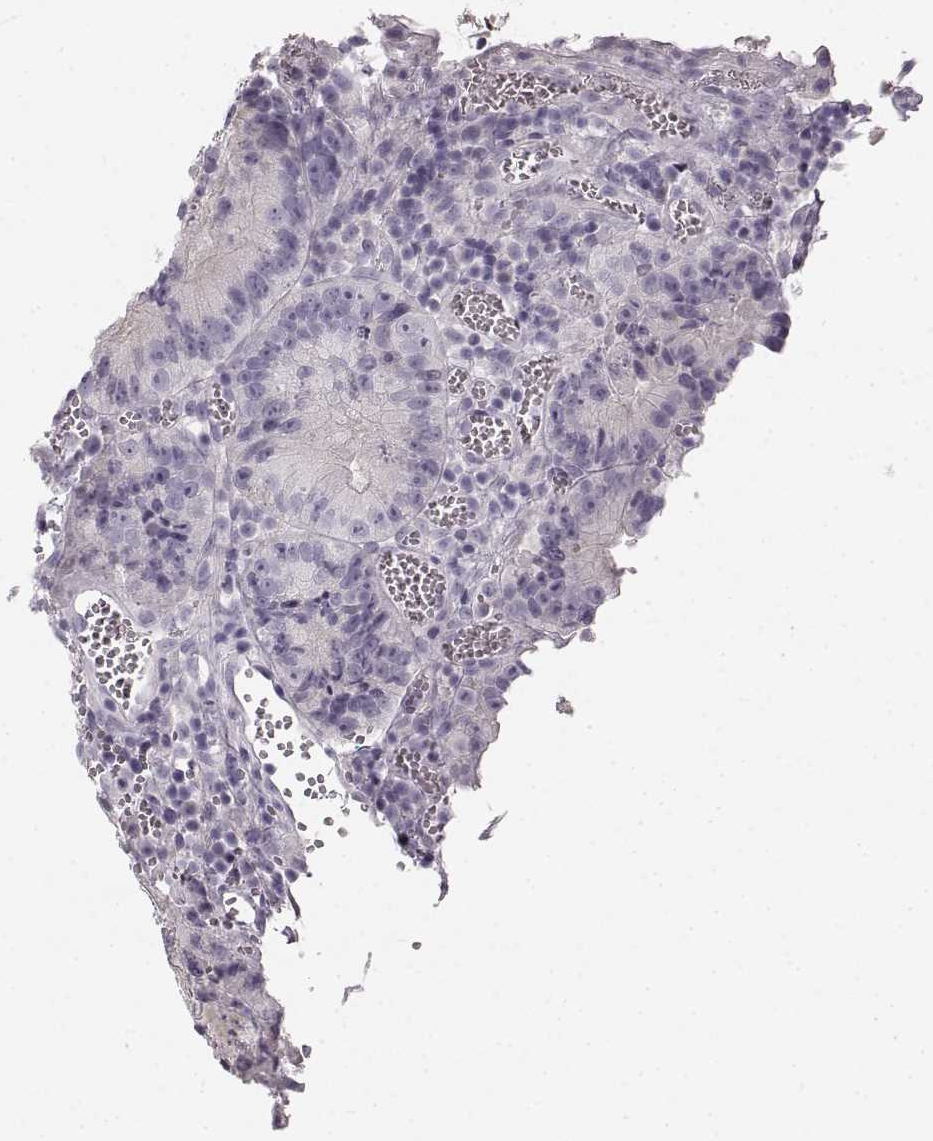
{"staining": {"intensity": "negative", "quantity": "none", "location": "none"}, "tissue": "colorectal cancer", "cell_type": "Tumor cells", "image_type": "cancer", "snomed": [{"axis": "morphology", "description": "Adenocarcinoma, NOS"}, {"axis": "topography", "description": "Colon"}], "caption": "High power microscopy photomicrograph of an immunohistochemistry micrograph of colorectal adenocarcinoma, revealing no significant staining in tumor cells. The staining was performed using DAB to visualize the protein expression in brown, while the nuclei were stained in blue with hematoxylin (Magnification: 20x).", "gene": "KIAA0319", "patient": {"sex": "female", "age": 86}}